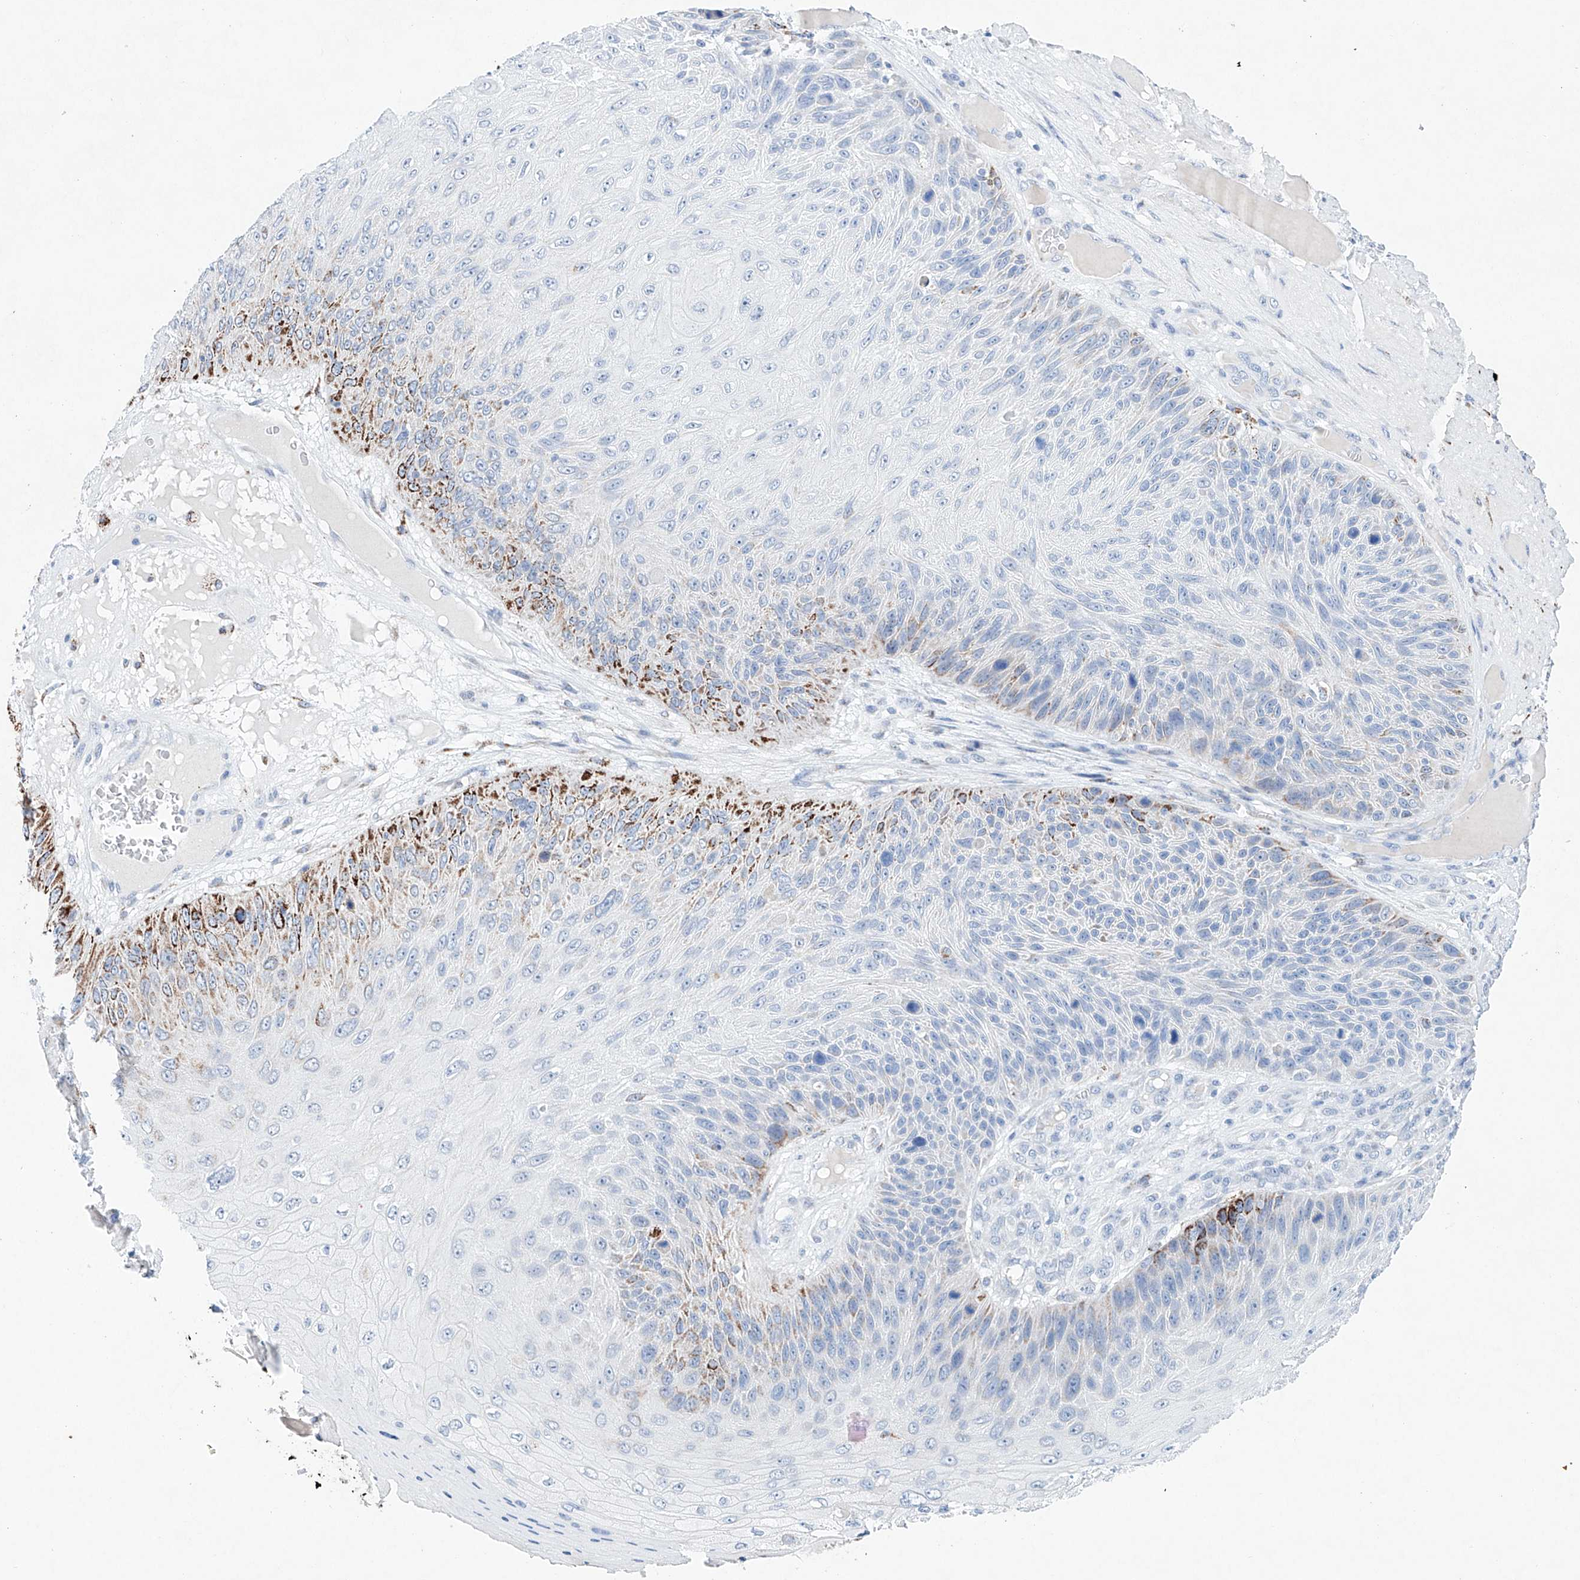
{"staining": {"intensity": "moderate", "quantity": "<25%", "location": "cytoplasmic/membranous"}, "tissue": "skin cancer", "cell_type": "Tumor cells", "image_type": "cancer", "snomed": [{"axis": "morphology", "description": "Squamous cell carcinoma, NOS"}, {"axis": "topography", "description": "Skin"}], "caption": "Immunohistochemistry (IHC) histopathology image of neoplastic tissue: skin cancer stained using immunohistochemistry (IHC) exhibits low levels of moderate protein expression localized specifically in the cytoplasmic/membranous of tumor cells, appearing as a cytoplasmic/membranous brown color.", "gene": "NRROS", "patient": {"sex": "female", "age": 88}}